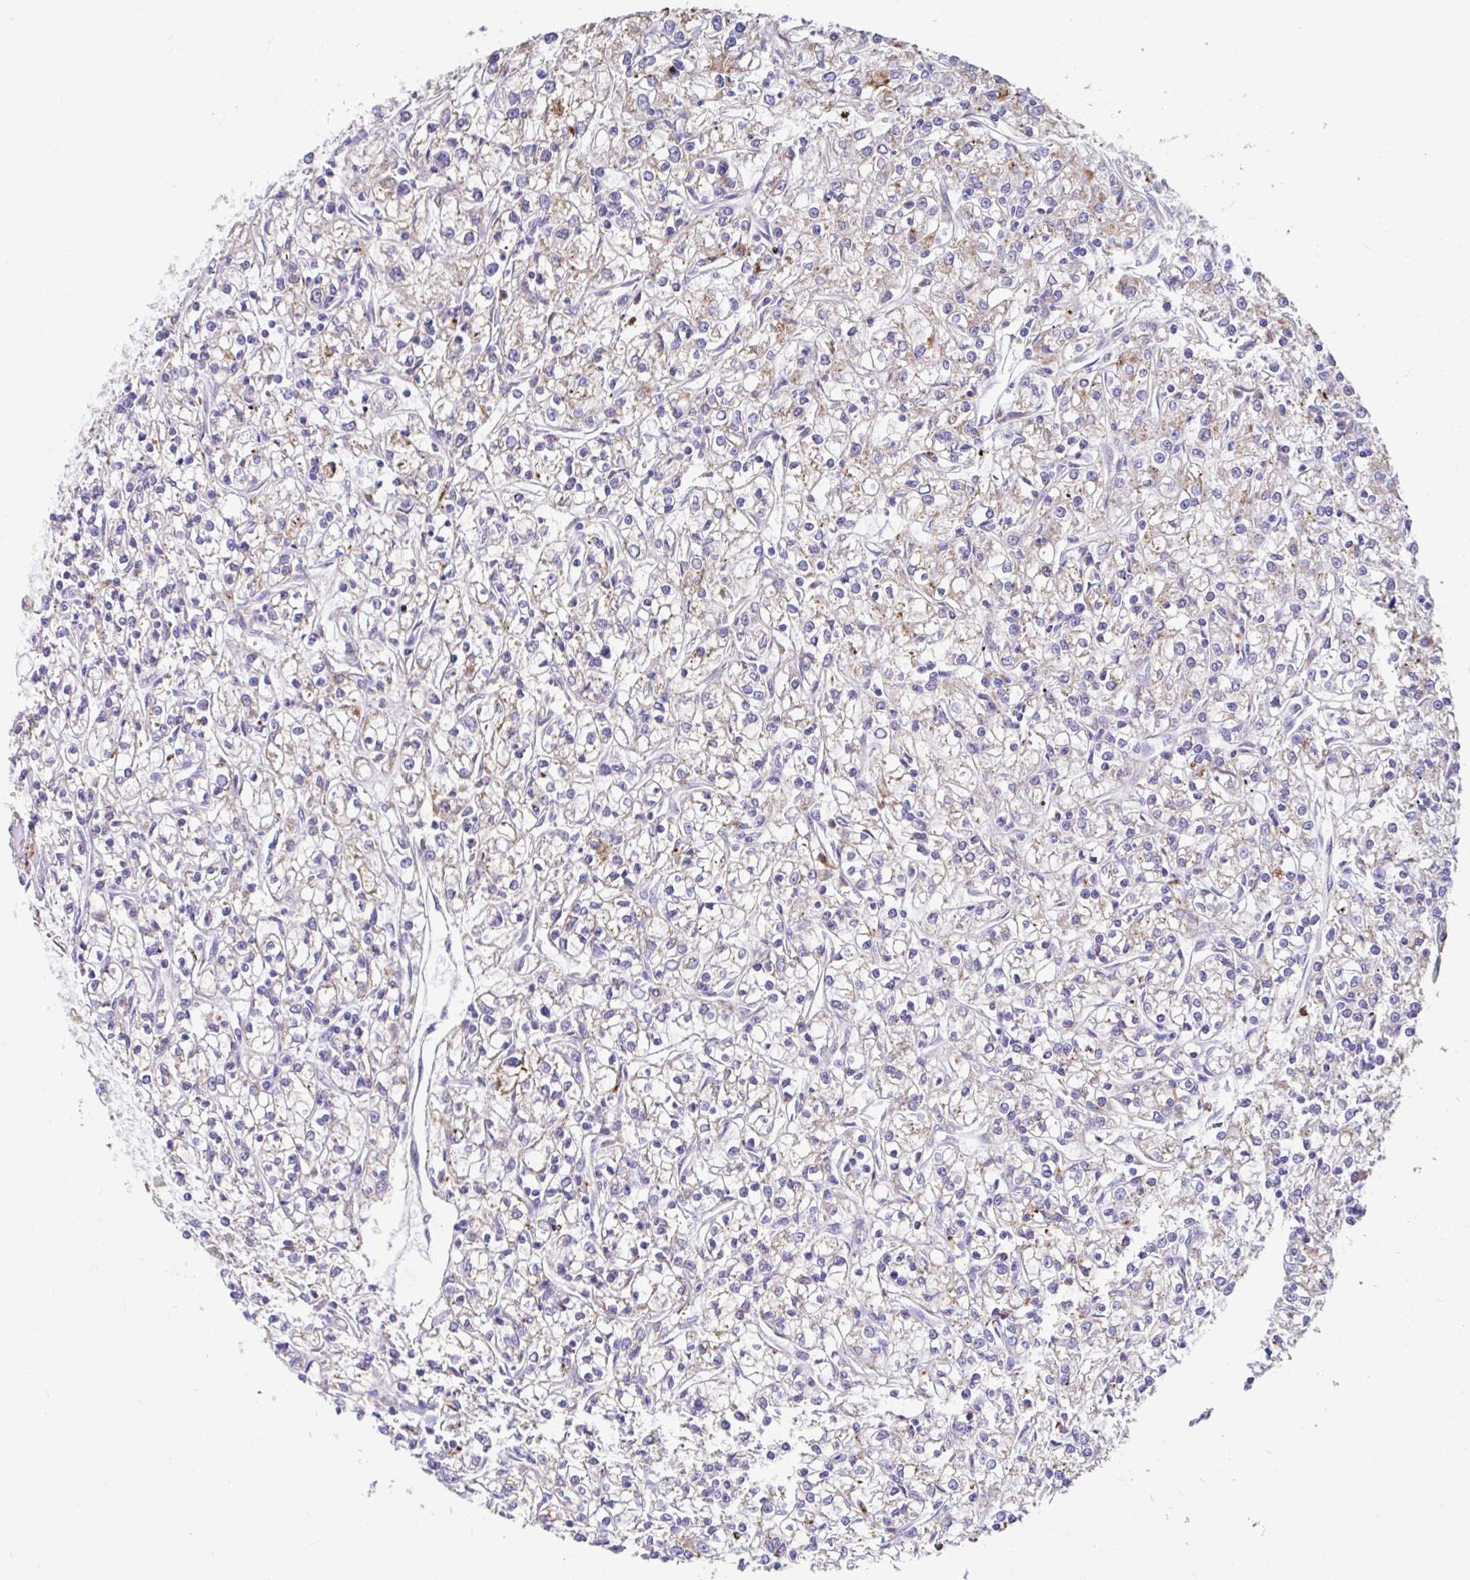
{"staining": {"intensity": "weak", "quantity": "25%-75%", "location": "cytoplasmic/membranous"}, "tissue": "renal cancer", "cell_type": "Tumor cells", "image_type": "cancer", "snomed": [{"axis": "morphology", "description": "Adenocarcinoma, NOS"}, {"axis": "topography", "description": "Kidney"}], "caption": "Renal cancer stained with a brown dye demonstrates weak cytoplasmic/membranous positive positivity in approximately 25%-75% of tumor cells.", "gene": "ZNF33A", "patient": {"sex": "female", "age": 59}}